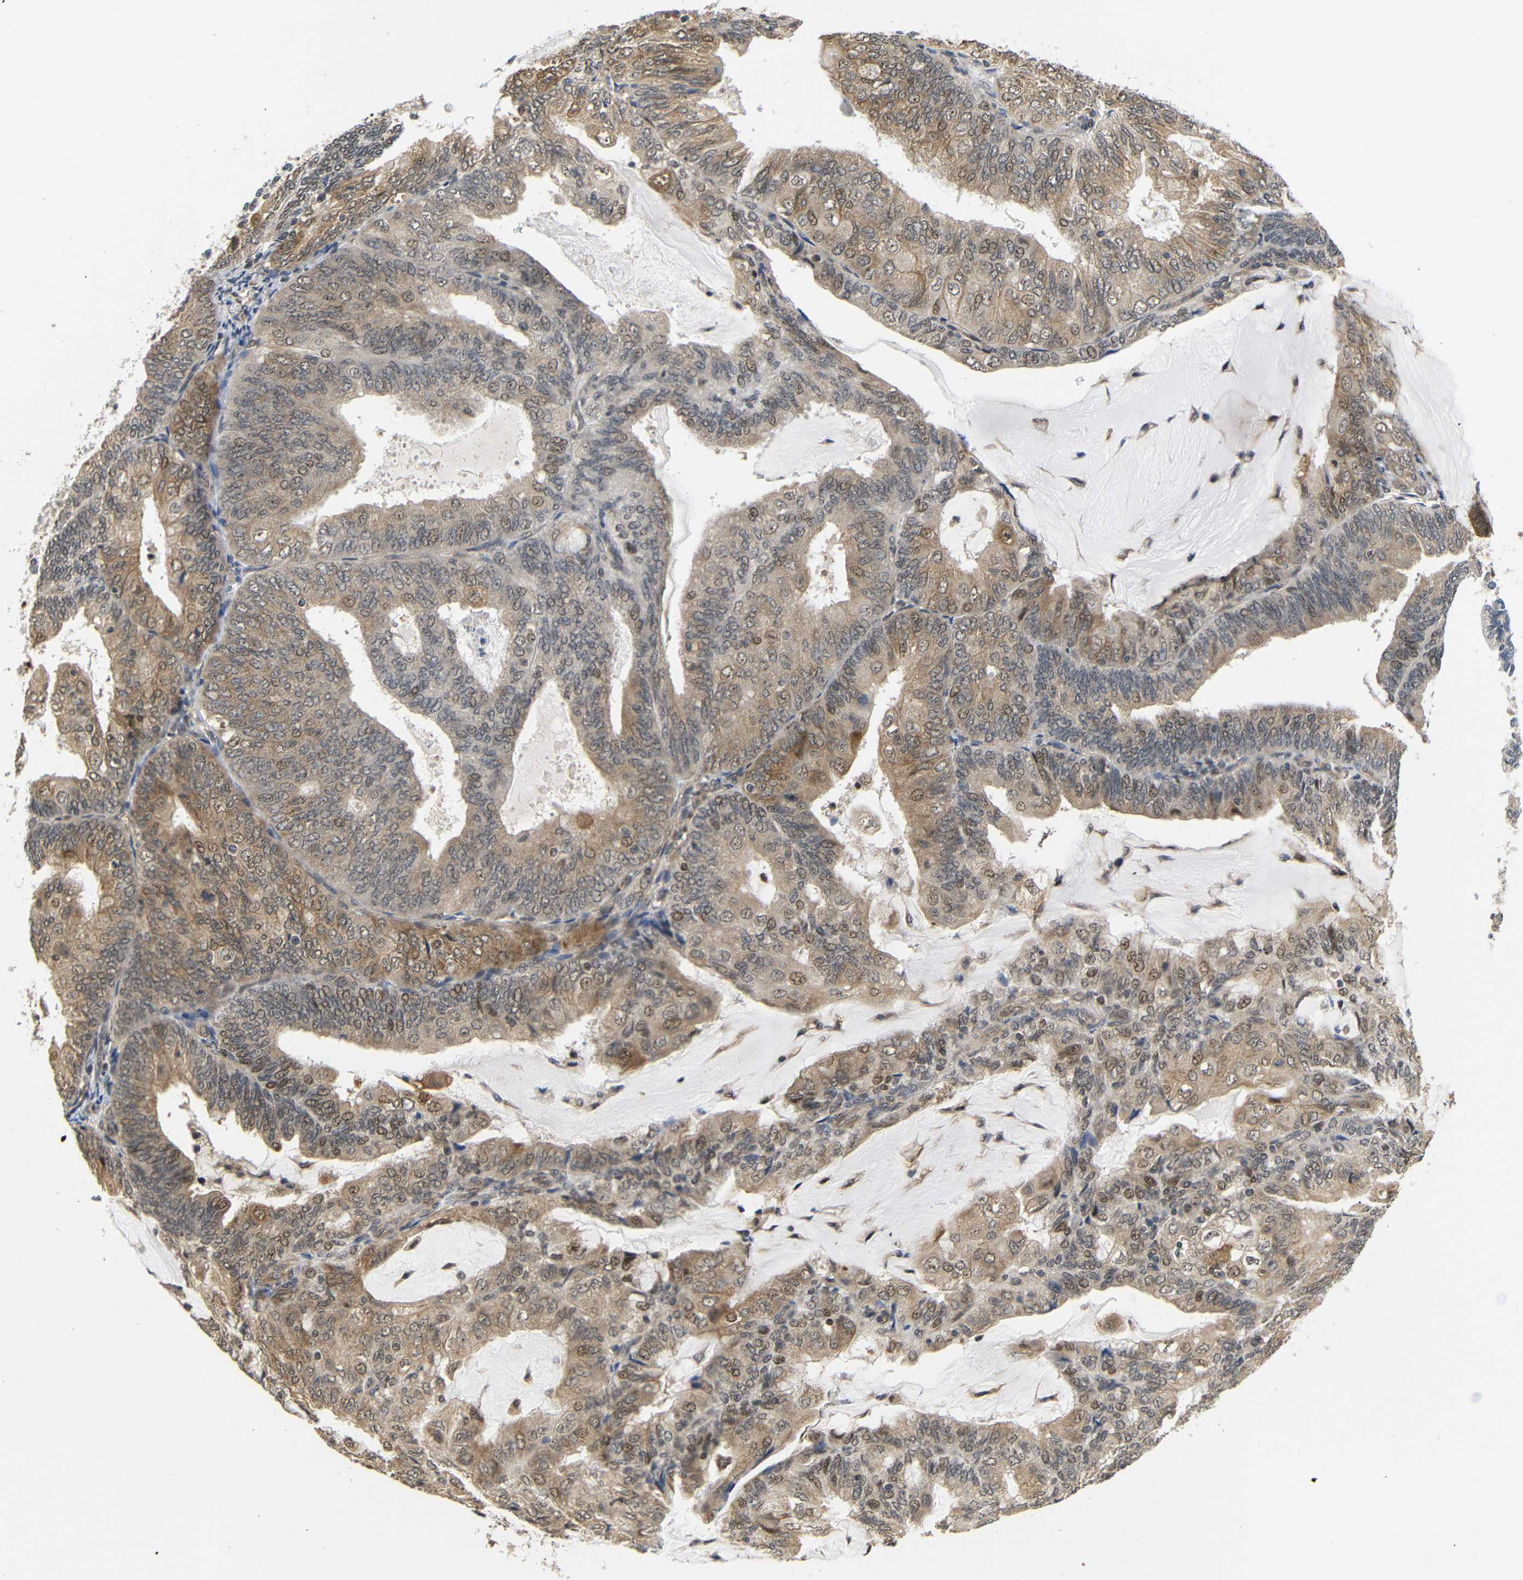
{"staining": {"intensity": "moderate", "quantity": ">75%", "location": "cytoplasmic/membranous,nuclear"}, "tissue": "endometrial cancer", "cell_type": "Tumor cells", "image_type": "cancer", "snomed": [{"axis": "morphology", "description": "Adenocarcinoma, NOS"}, {"axis": "topography", "description": "Endometrium"}], "caption": "The photomicrograph exhibits staining of endometrial adenocarcinoma, revealing moderate cytoplasmic/membranous and nuclear protein expression (brown color) within tumor cells. The staining is performed using DAB (3,3'-diaminobenzidine) brown chromogen to label protein expression. The nuclei are counter-stained blue using hematoxylin.", "gene": "GJA5", "patient": {"sex": "female", "age": 81}}